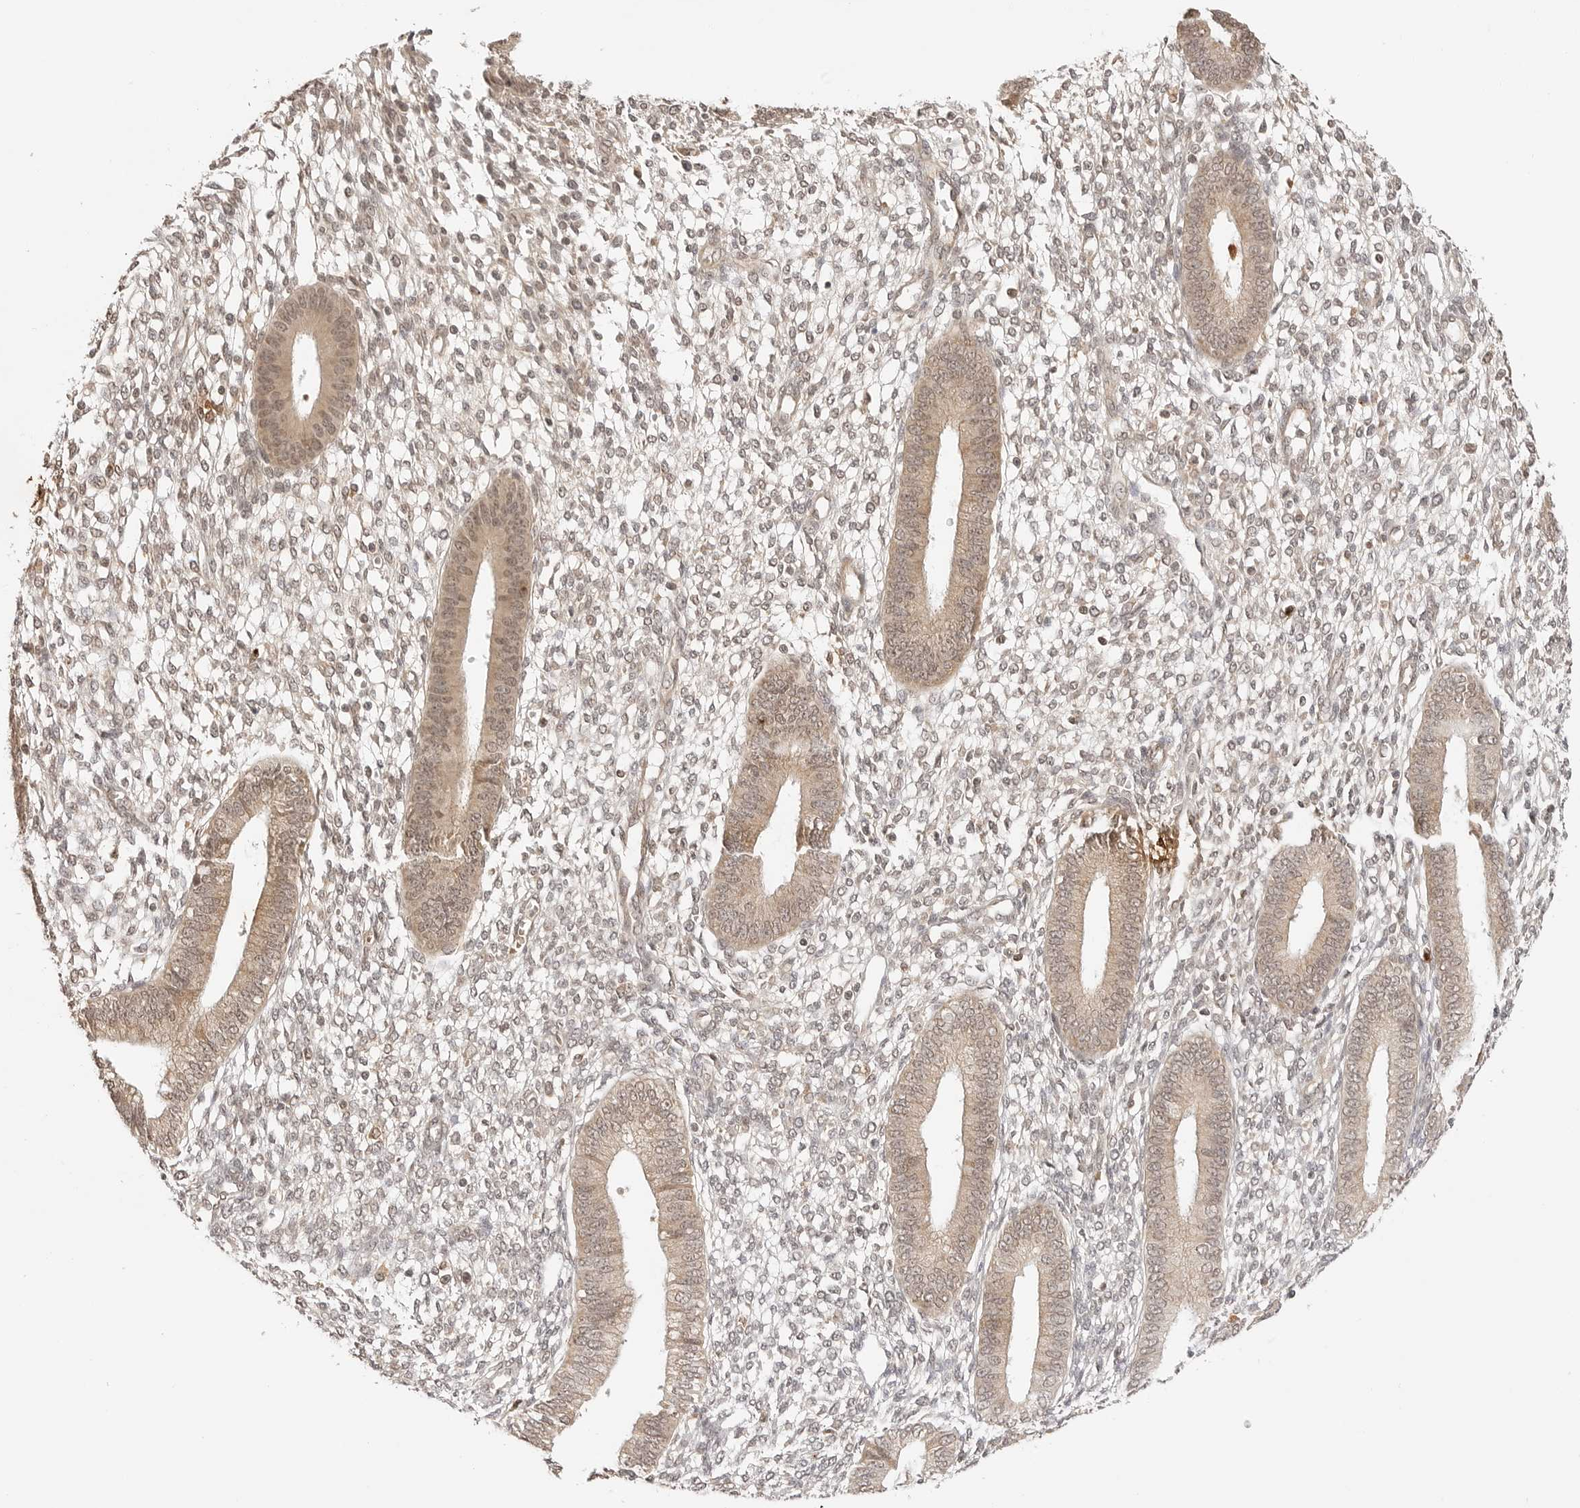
{"staining": {"intensity": "weak", "quantity": "25%-75%", "location": "nuclear"}, "tissue": "endometrium", "cell_type": "Cells in endometrial stroma", "image_type": "normal", "snomed": [{"axis": "morphology", "description": "Normal tissue, NOS"}, {"axis": "topography", "description": "Endometrium"}], "caption": "This histopathology image displays IHC staining of benign endometrium, with low weak nuclear positivity in about 25%-75% of cells in endometrial stroma.", "gene": "GPR34", "patient": {"sex": "female", "age": 46}}